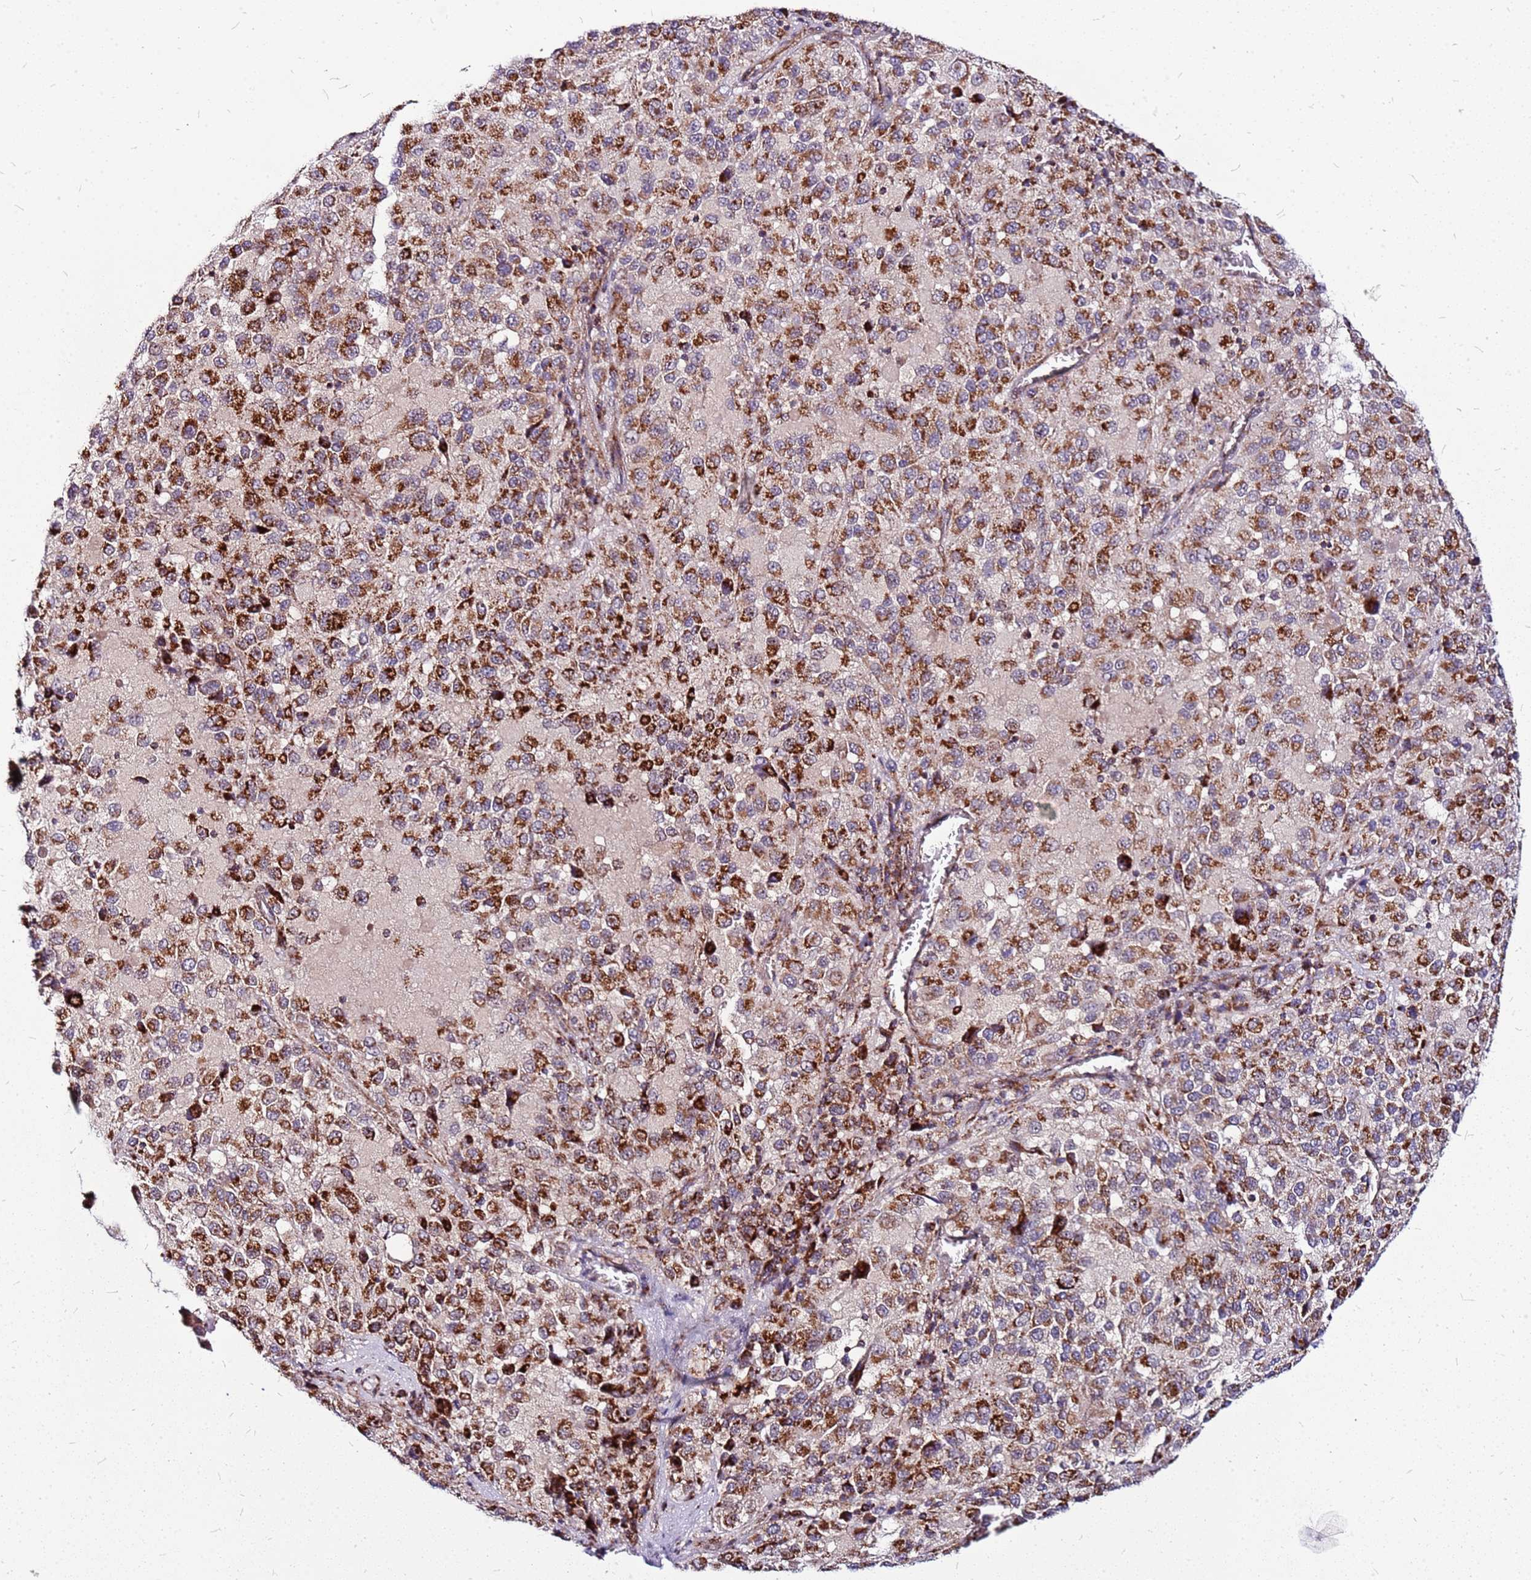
{"staining": {"intensity": "moderate", "quantity": ">75%", "location": "cytoplasmic/membranous"}, "tissue": "melanoma", "cell_type": "Tumor cells", "image_type": "cancer", "snomed": [{"axis": "morphology", "description": "Malignant melanoma, Metastatic site"}, {"axis": "topography", "description": "Lung"}], "caption": "A high-resolution photomicrograph shows immunohistochemistry staining of malignant melanoma (metastatic site), which shows moderate cytoplasmic/membranous expression in approximately >75% of tumor cells.", "gene": "OR51T1", "patient": {"sex": "male", "age": 64}}